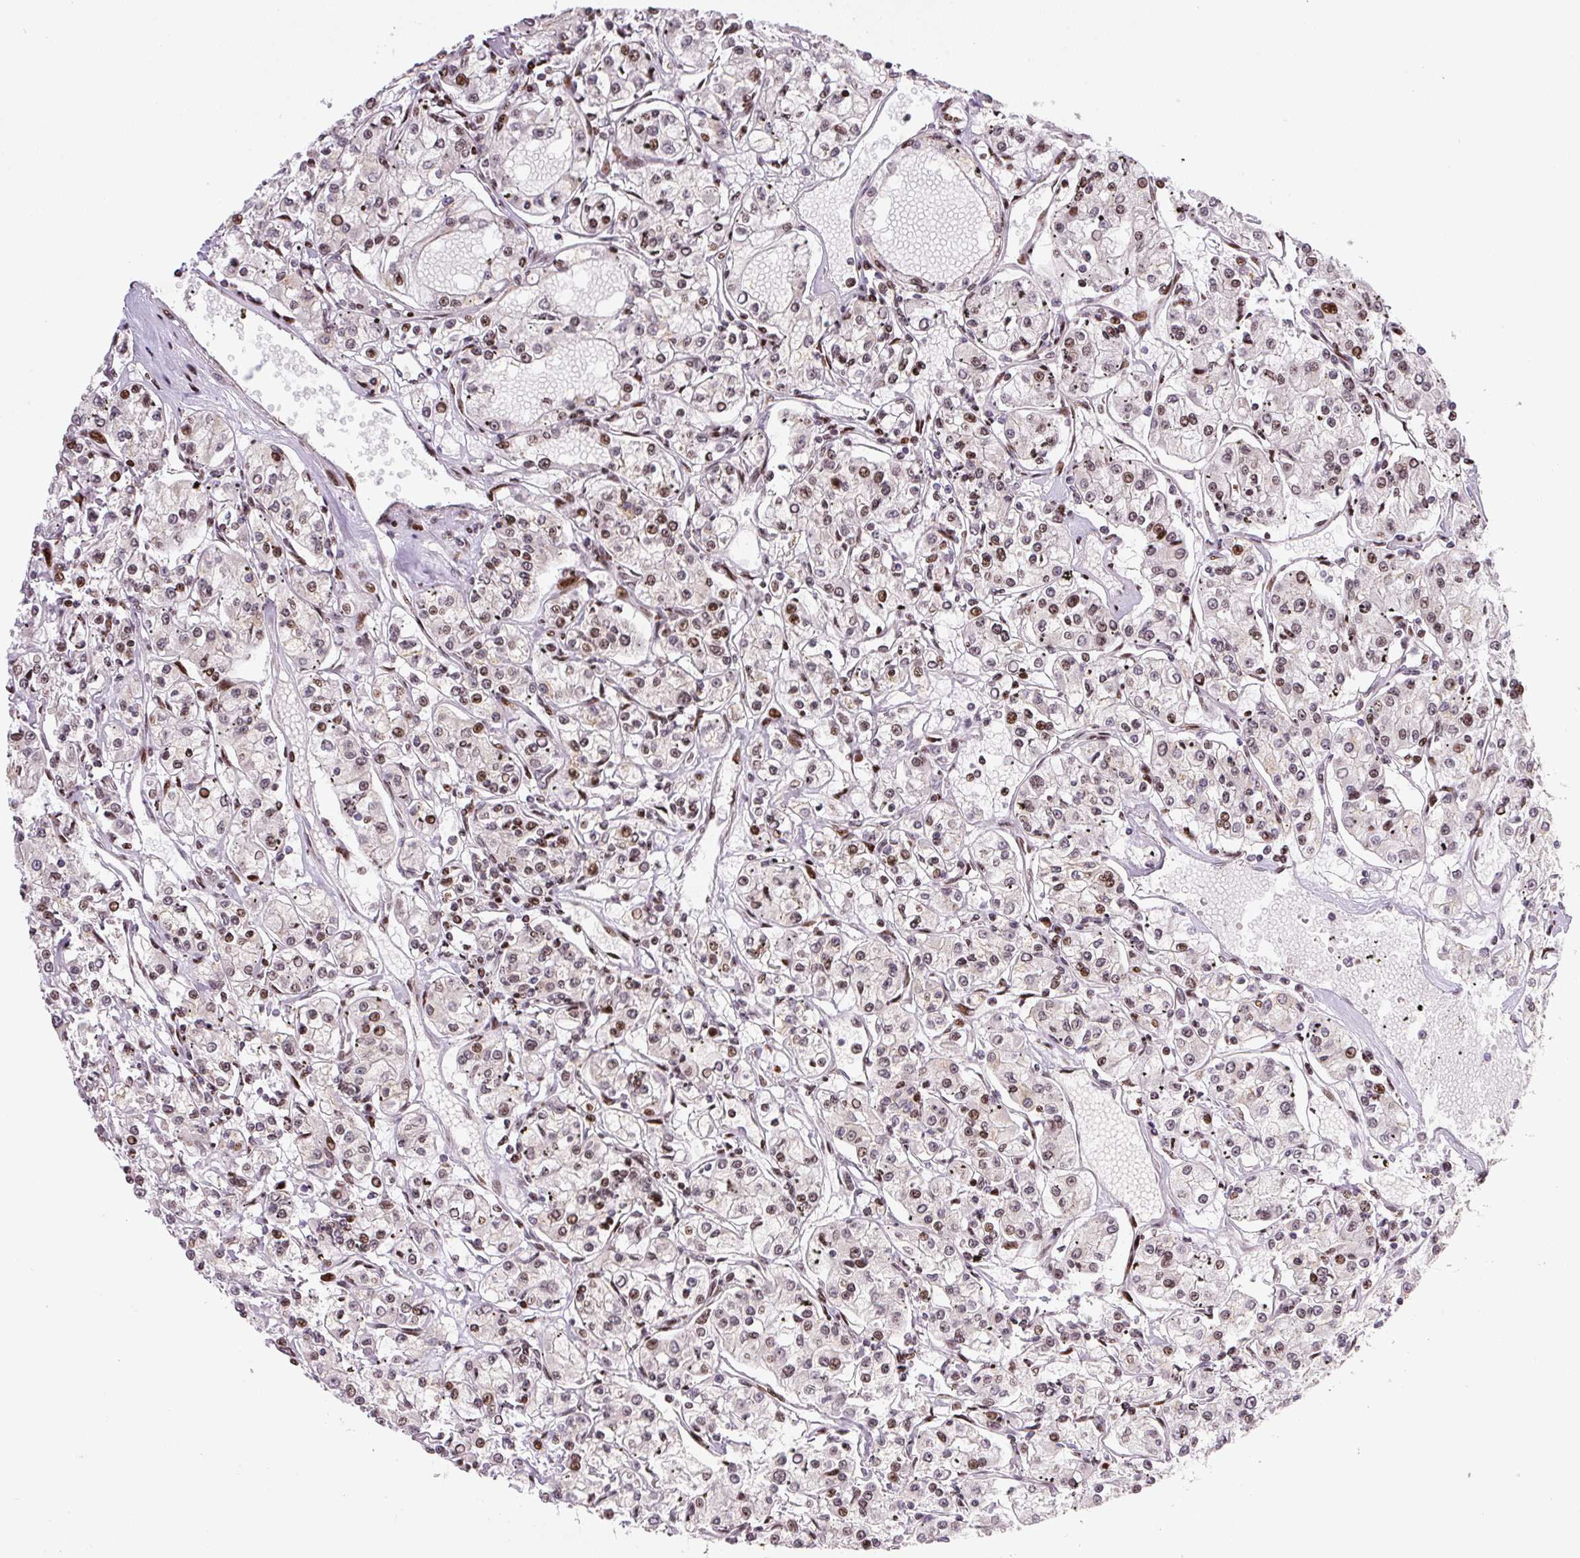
{"staining": {"intensity": "weak", "quantity": "25%-75%", "location": "nuclear"}, "tissue": "renal cancer", "cell_type": "Tumor cells", "image_type": "cancer", "snomed": [{"axis": "morphology", "description": "Adenocarcinoma, NOS"}, {"axis": "topography", "description": "Kidney"}], "caption": "Human renal cancer stained with a protein marker shows weak staining in tumor cells.", "gene": "PYDC2", "patient": {"sex": "female", "age": 59}}